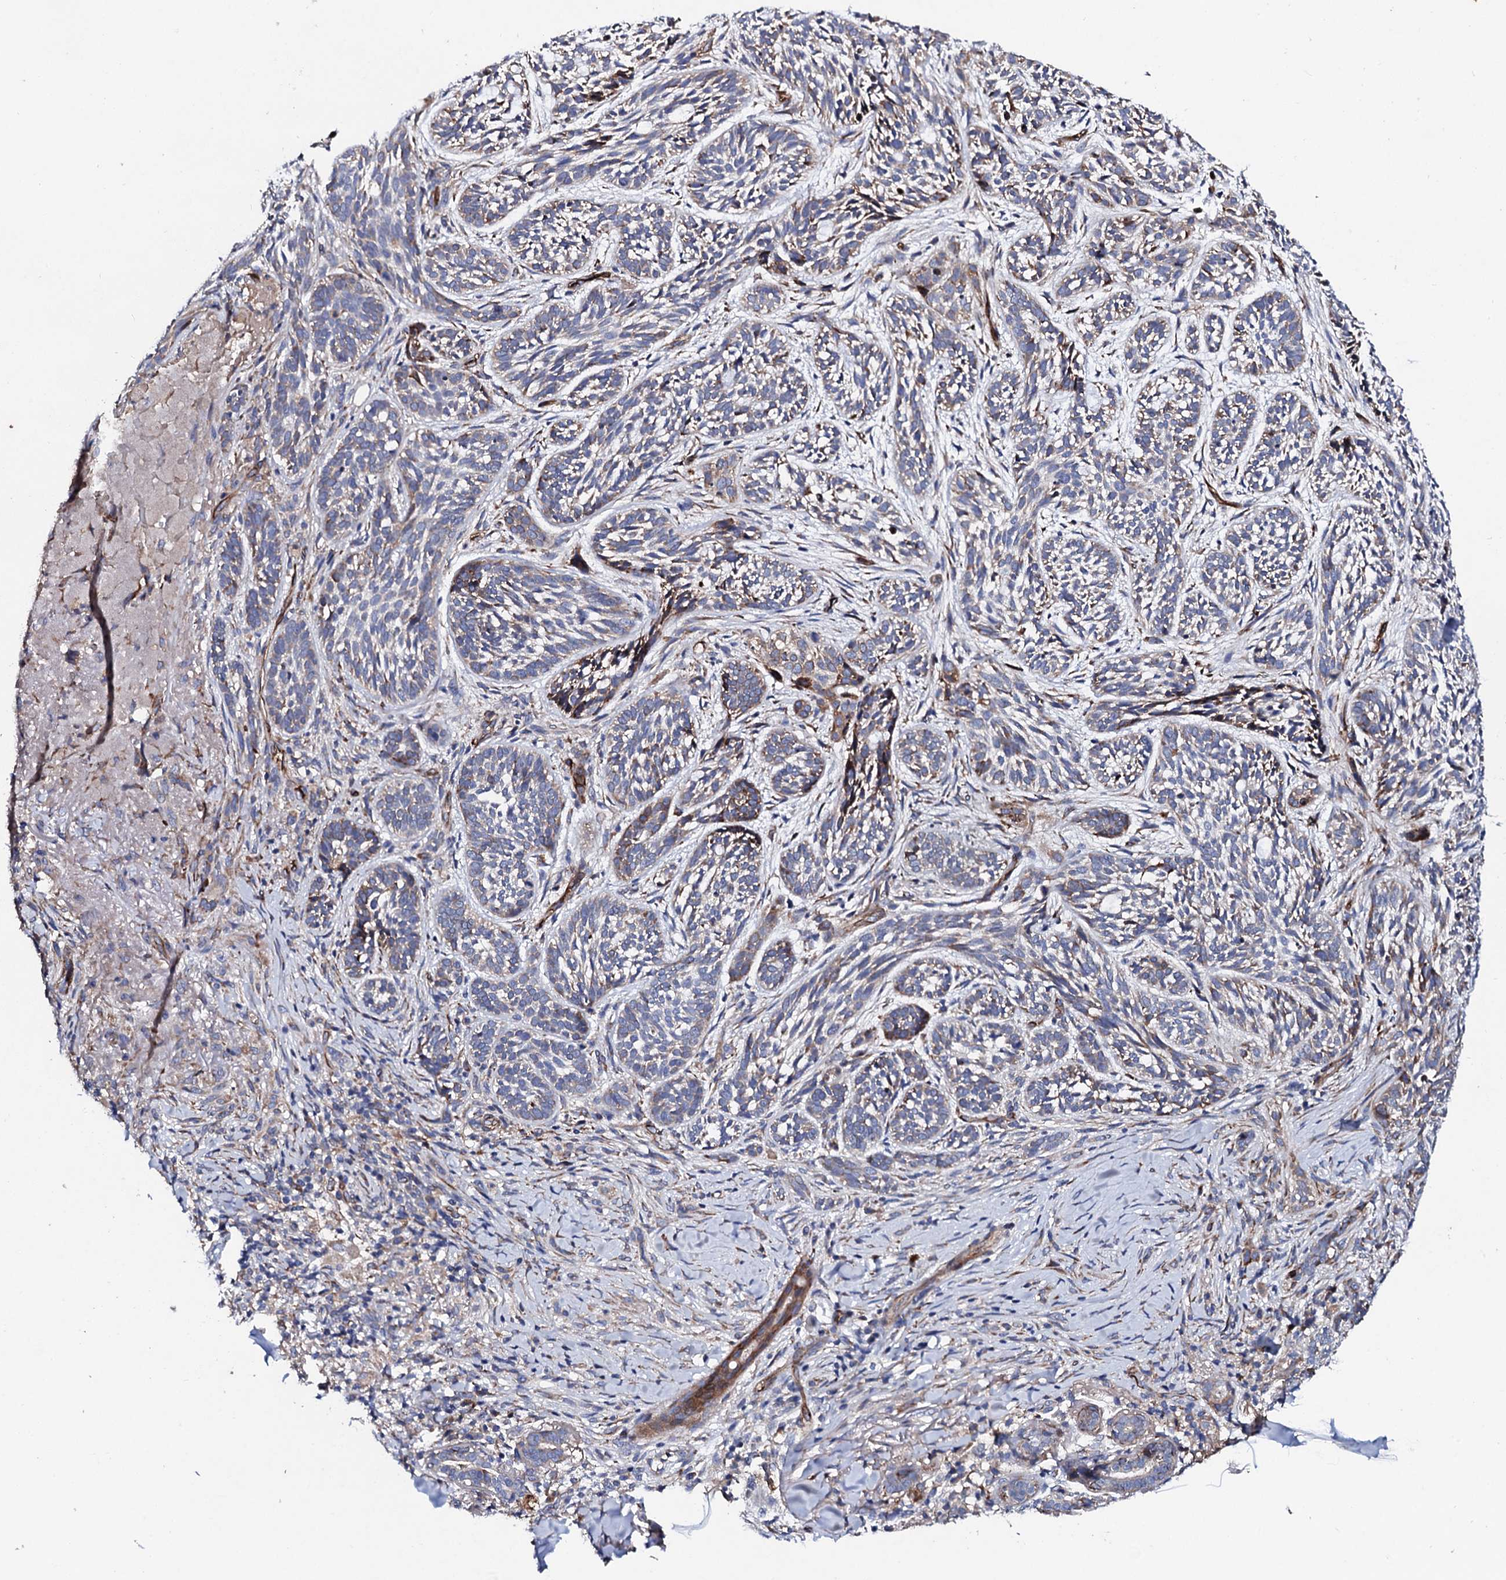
{"staining": {"intensity": "moderate", "quantity": "<25%", "location": "cytoplasmic/membranous"}, "tissue": "skin cancer", "cell_type": "Tumor cells", "image_type": "cancer", "snomed": [{"axis": "morphology", "description": "Basal cell carcinoma"}, {"axis": "topography", "description": "Skin"}], "caption": "Basal cell carcinoma (skin) tissue exhibits moderate cytoplasmic/membranous staining in approximately <25% of tumor cells, visualized by immunohistochemistry. (Brightfield microscopy of DAB IHC at high magnification).", "gene": "DBX1", "patient": {"sex": "male", "age": 71}}